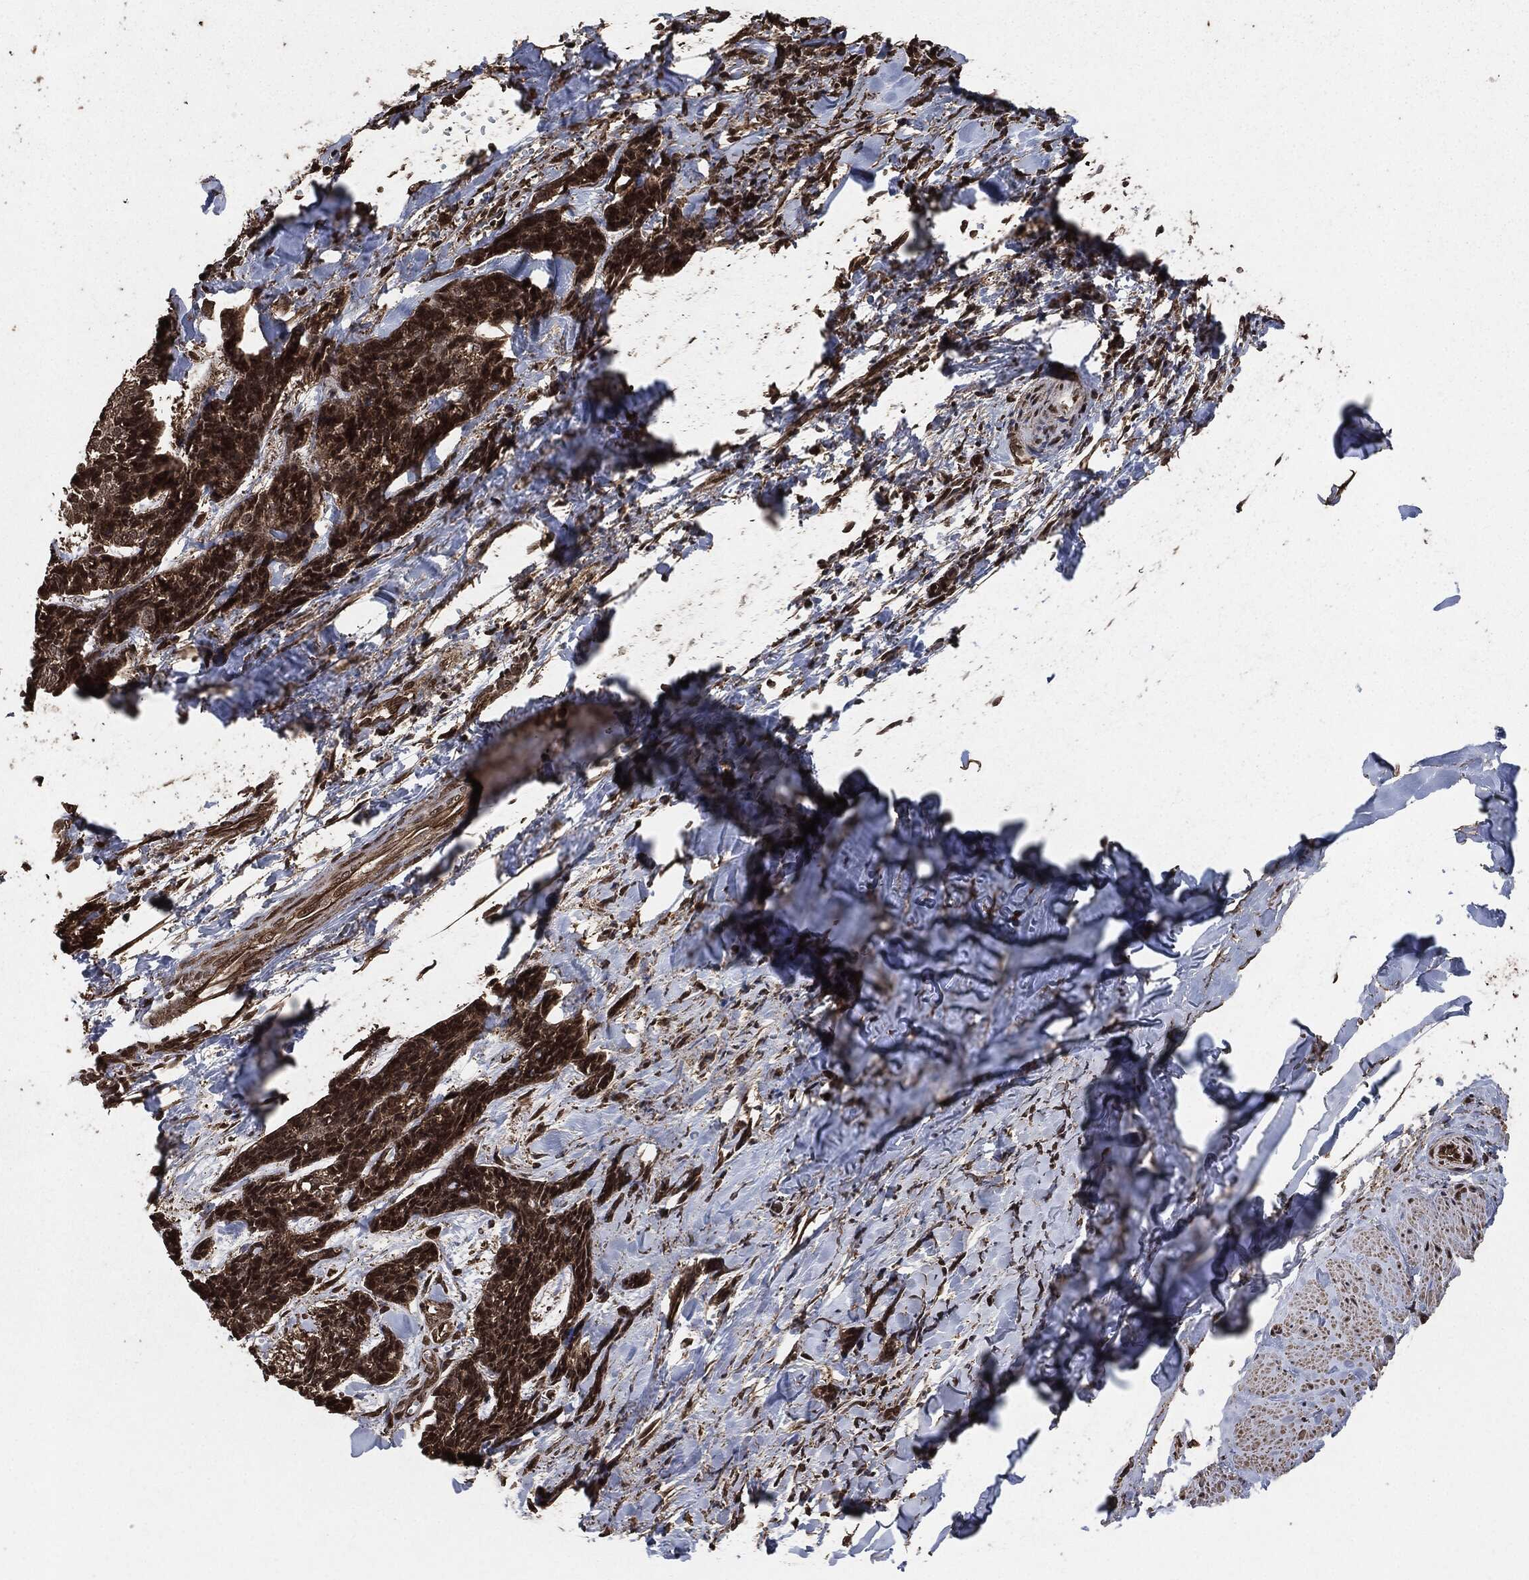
{"staining": {"intensity": "strong", "quantity": ">75%", "location": "nuclear"}, "tissue": "skin cancer", "cell_type": "Tumor cells", "image_type": "cancer", "snomed": [{"axis": "morphology", "description": "Basal cell carcinoma"}, {"axis": "topography", "description": "Skin"}], "caption": "A histopathology image of basal cell carcinoma (skin) stained for a protein reveals strong nuclear brown staining in tumor cells.", "gene": "EGFR", "patient": {"sex": "male", "age": 86}}